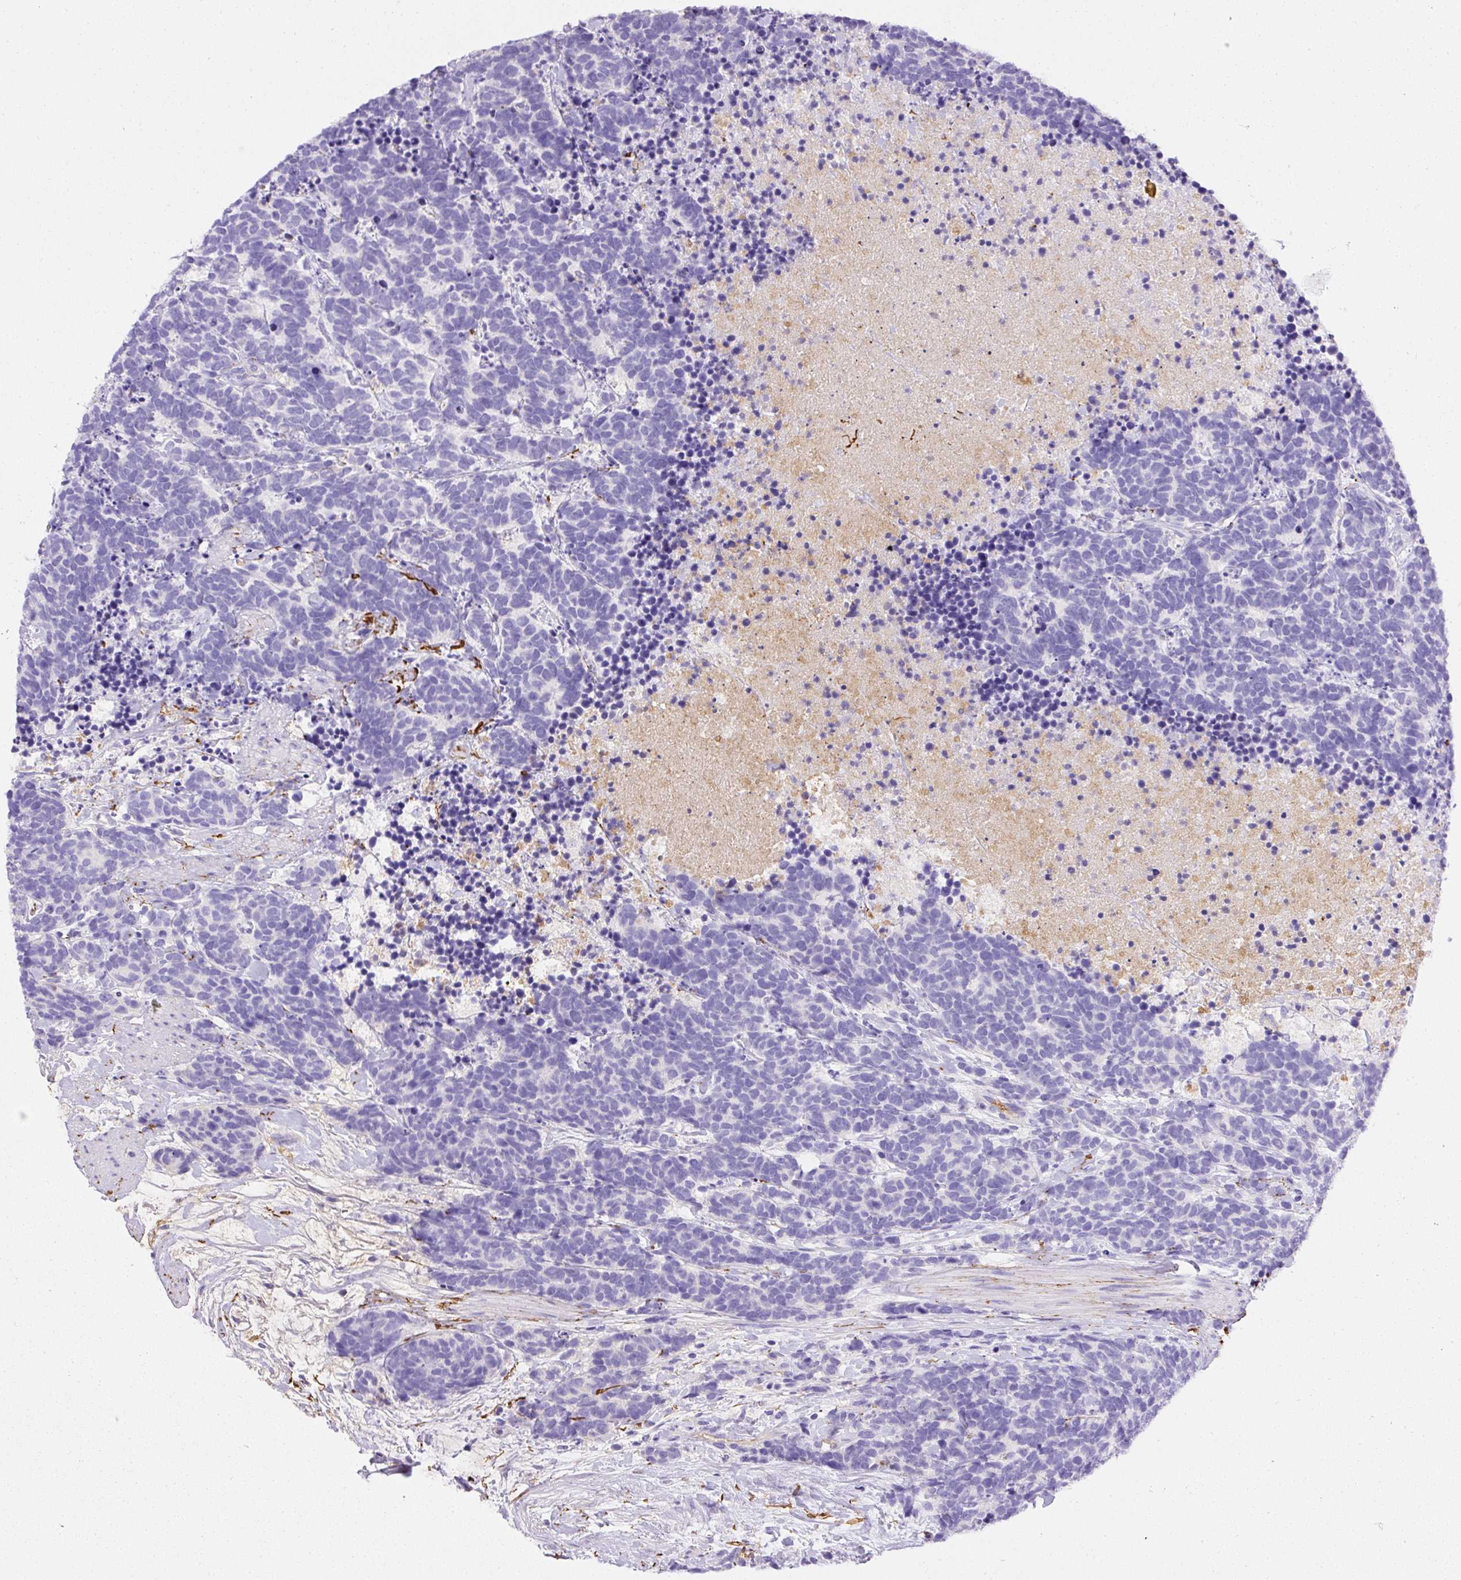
{"staining": {"intensity": "negative", "quantity": "none", "location": "none"}, "tissue": "carcinoid", "cell_type": "Tumor cells", "image_type": "cancer", "snomed": [{"axis": "morphology", "description": "Carcinoma, NOS"}, {"axis": "morphology", "description": "Carcinoid, malignant, NOS"}, {"axis": "topography", "description": "Prostate"}], "caption": "An image of carcinoma stained for a protein shows no brown staining in tumor cells. (Brightfield microscopy of DAB (3,3'-diaminobenzidine) IHC at high magnification).", "gene": "APCS", "patient": {"sex": "male", "age": 57}}